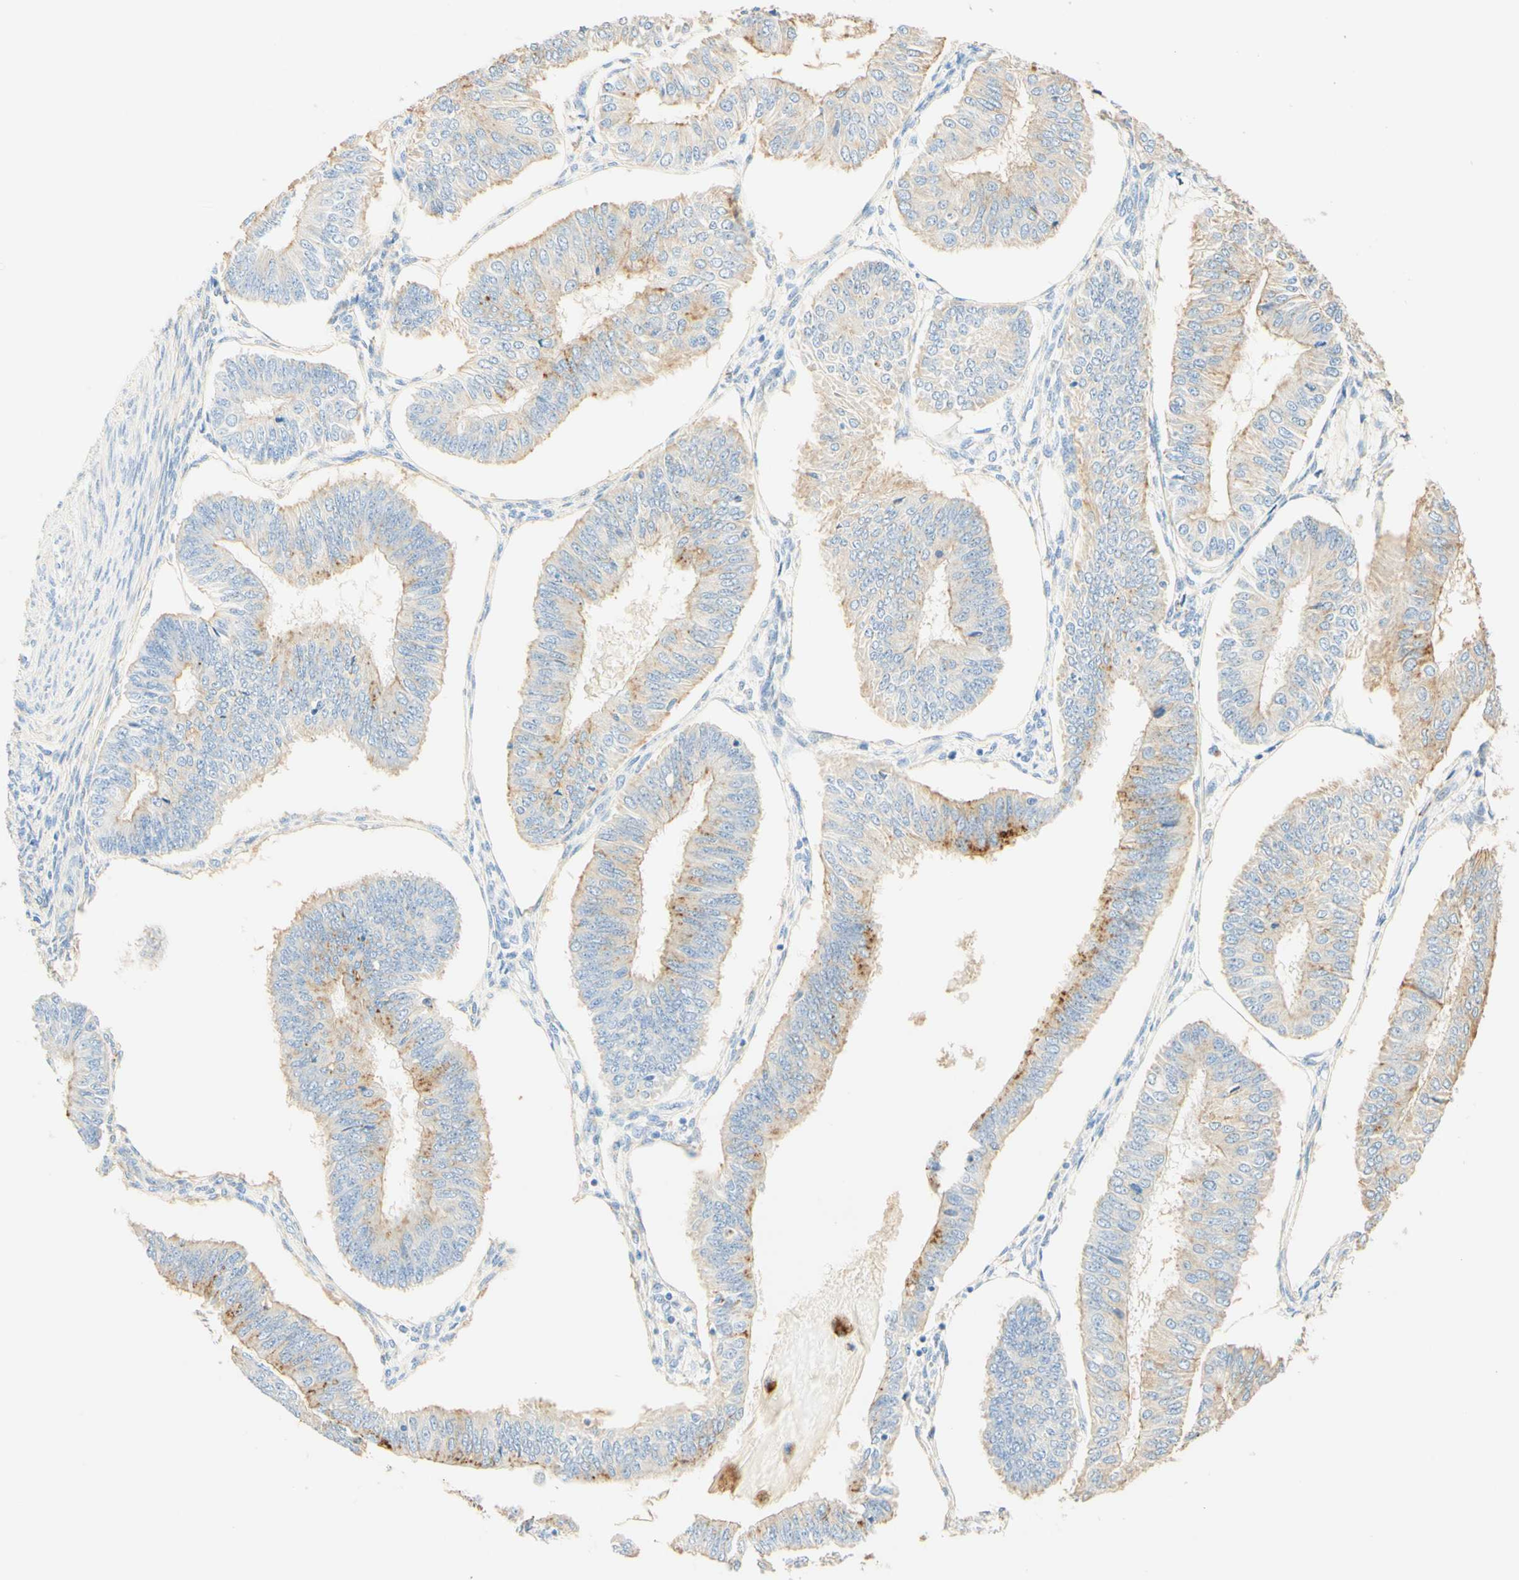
{"staining": {"intensity": "moderate", "quantity": "<25%", "location": "cytoplasmic/membranous"}, "tissue": "endometrial cancer", "cell_type": "Tumor cells", "image_type": "cancer", "snomed": [{"axis": "morphology", "description": "Adenocarcinoma, NOS"}, {"axis": "topography", "description": "Endometrium"}], "caption": "Human adenocarcinoma (endometrial) stained with a brown dye displays moderate cytoplasmic/membranous positive expression in about <25% of tumor cells.", "gene": "CD63", "patient": {"sex": "female", "age": 58}}